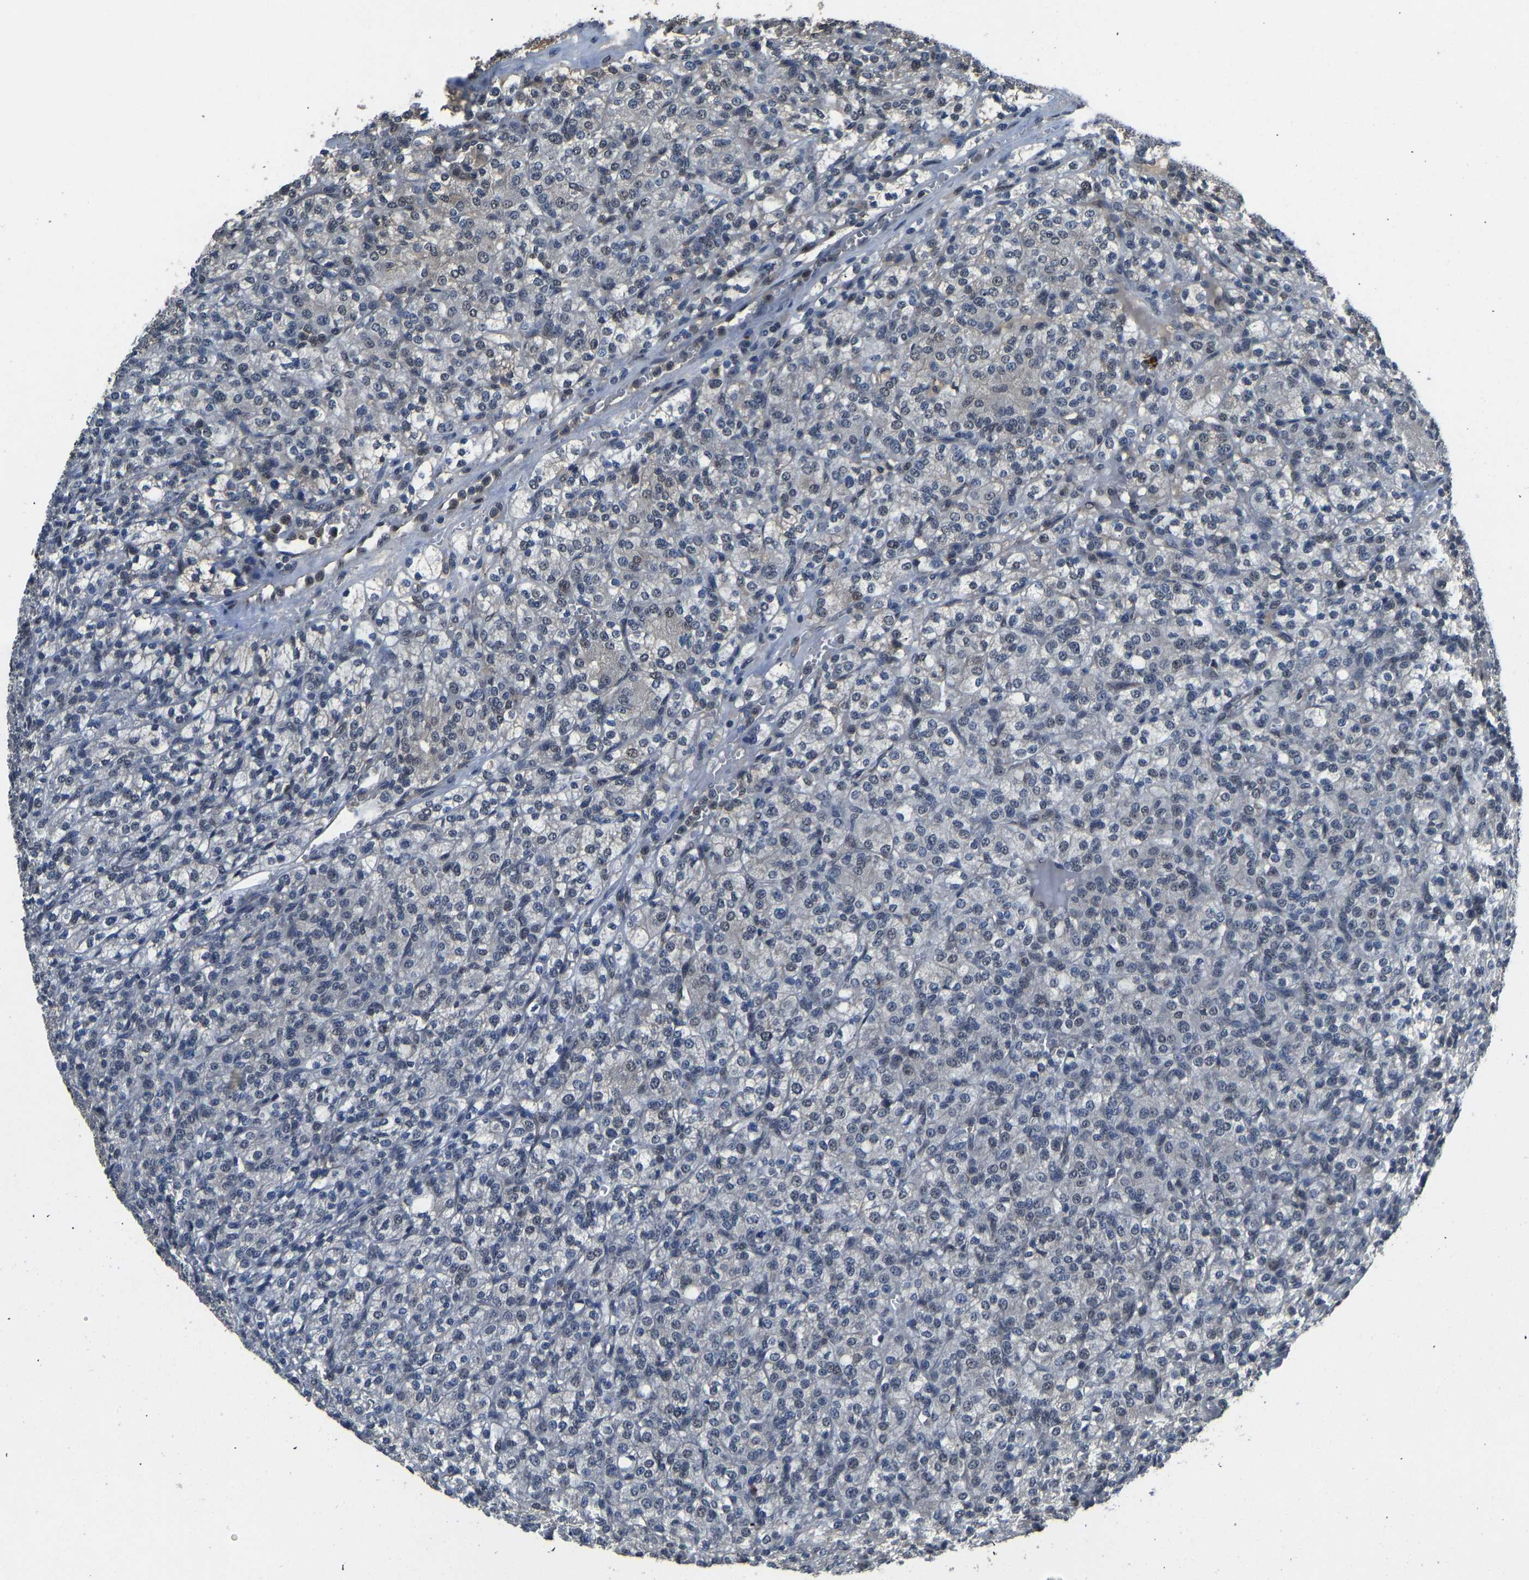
{"staining": {"intensity": "negative", "quantity": "none", "location": "none"}, "tissue": "renal cancer", "cell_type": "Tumor cells", "image_type": "cancer", "snomed": [{"axis": "morphology", "description": "Adenocarcinoma, NOS"}, {"axis": "topography", "description": "Kidney"}], "caption": "Photomicrograph shows no protein staining in tumor cells of adenocarcinoma (renal) tissue.", "gene": "TOX4", "patient": {"sex": "male", "age": 77}}